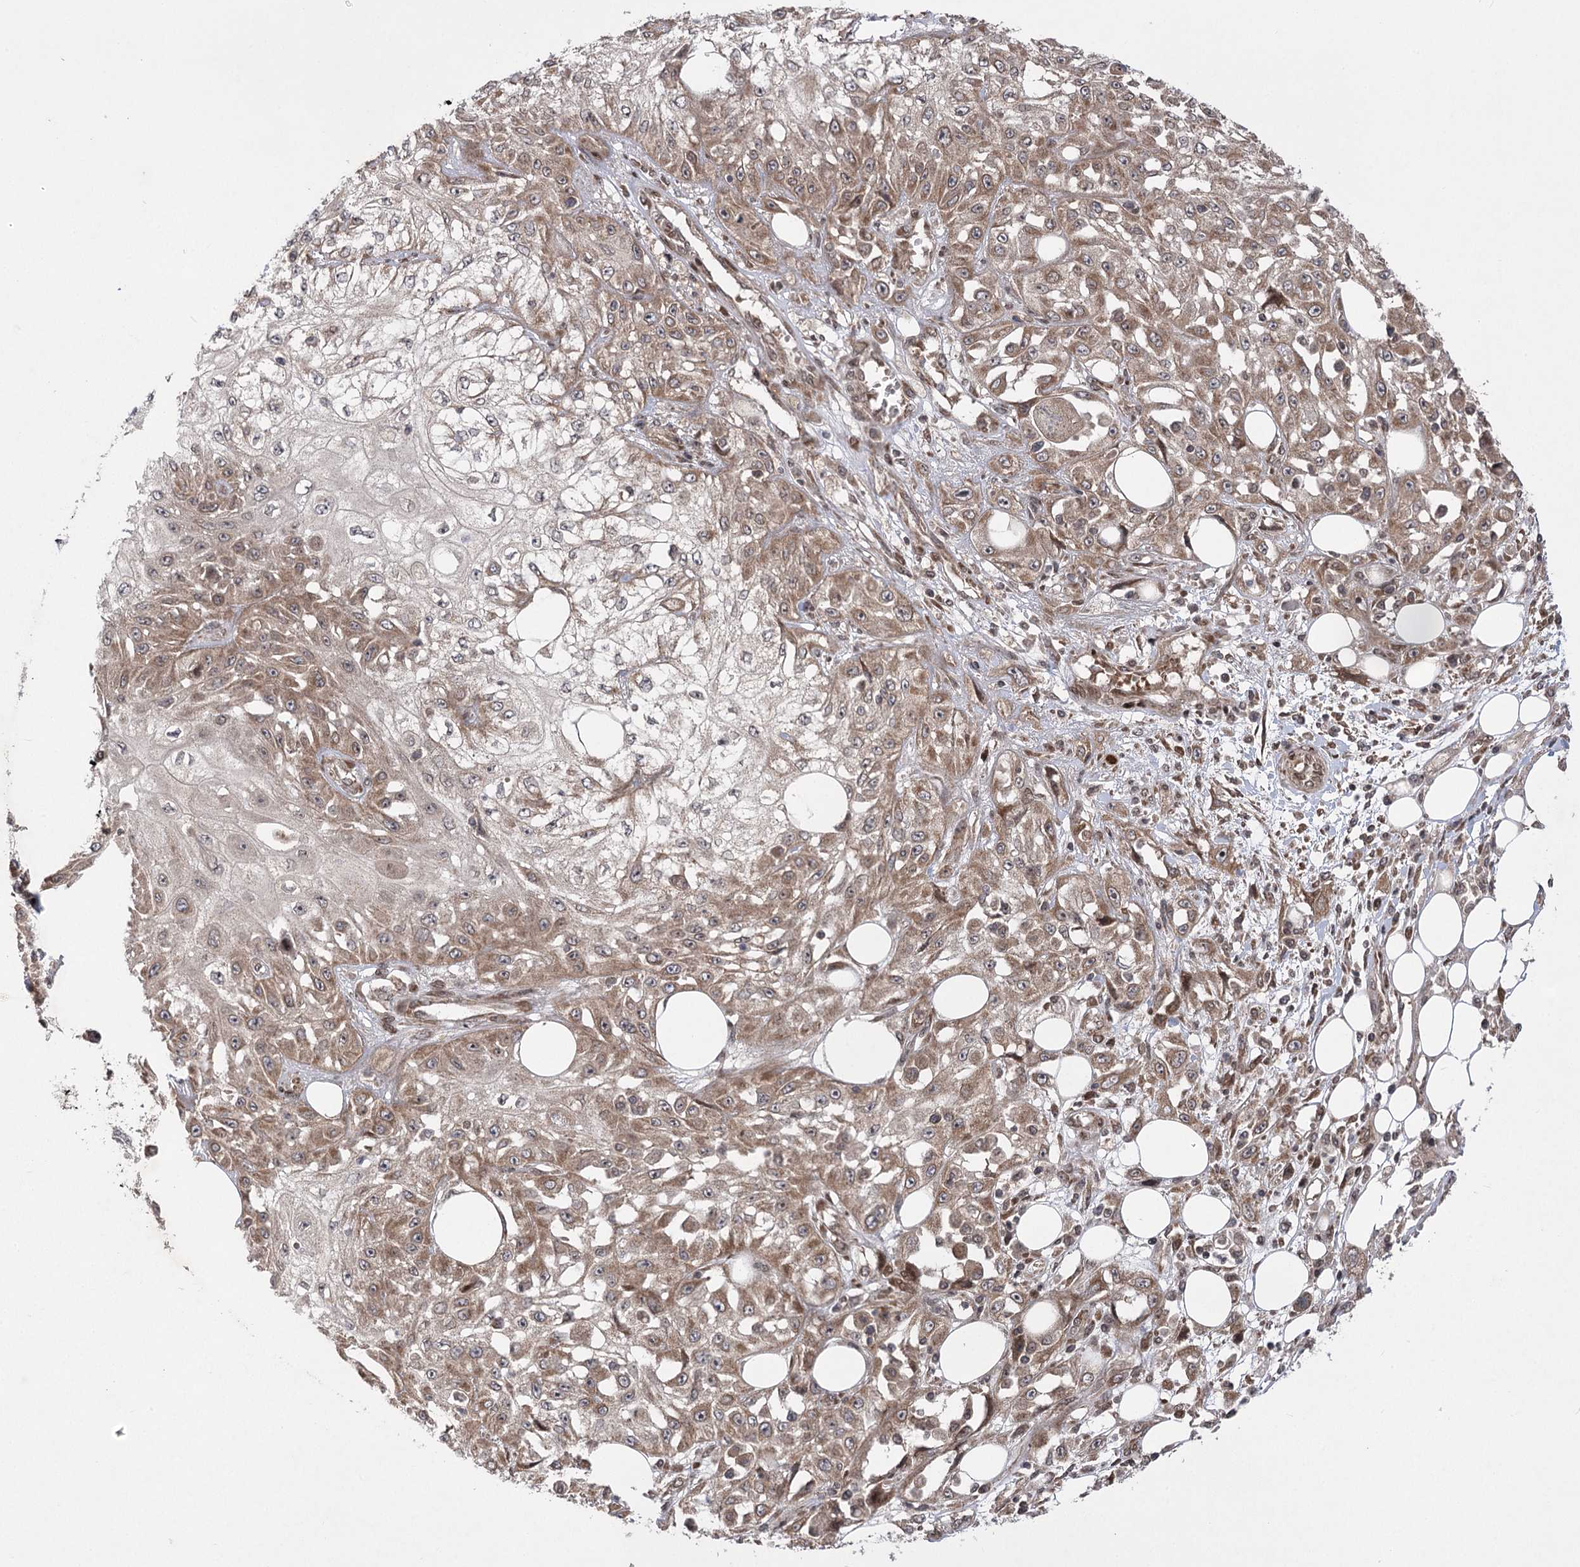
{"staining": {"intensity": "moderate", "quantity": ">75%", "location": "cytoplasmic/membranous"}, "tissue": "skin cancer", "cell_type": "Tumor cells", "image_type": "cancer", "snomed": [{"axis": "morphology", "description": "Squamous cell carcinoma, NOS"}, {"axis": "morphology", "description": "Squamous cell carcinoma, metastatic, NOS"}, {"axis": "topography", "description": "Skin"}, {"axis": "topography", "description": "Lymph node"}], "caption": "Protein staining exhibits moderate cytoplasmic/membranous staining in approximately >75% of tumor cells in skin metastatic squamous cell carcinoma.", "gene": "TENM2", "patient": {"sex": "male", "age": 75}}